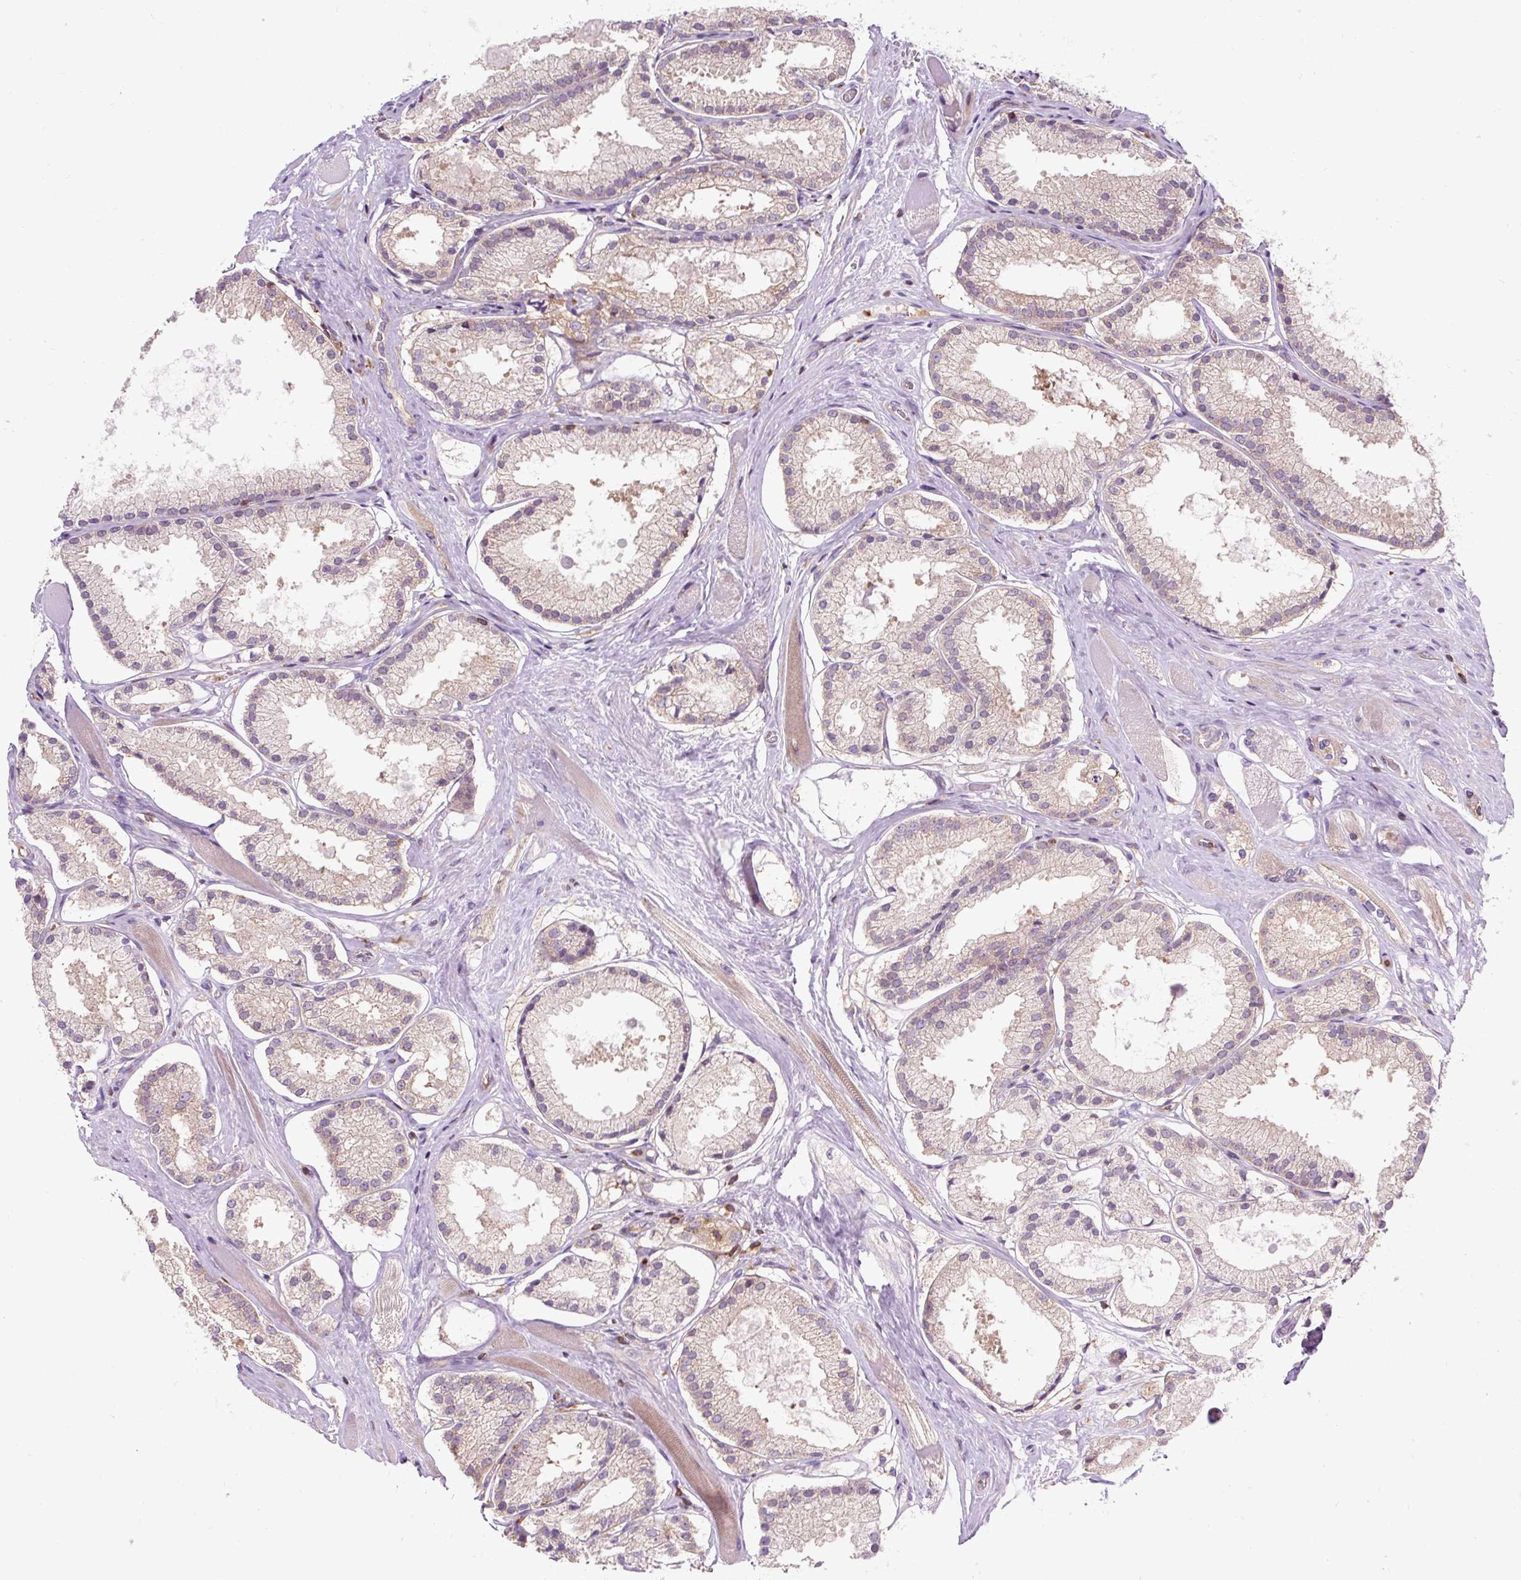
{"staining": {"intensity": "weak", "quantity": "<25%", "location": "cytoplasmic/membranous"}, "tissue": "prostate cancer", "cell_type": "Tumor cells", "image_type": "cancer", "snomed": [{"axis": "morphology", "description": "Adenocarcinoma, High grade"}, {"axis": "topography", "description": "Prostate"}], "caption": "DAB (3,3'-diaminobenzidine) immunohistochemical staining of prostate cancer displays no significant staining in tumor cells.", "gene": "CISD3", "patient": {"sex": "male", "age": 68}}